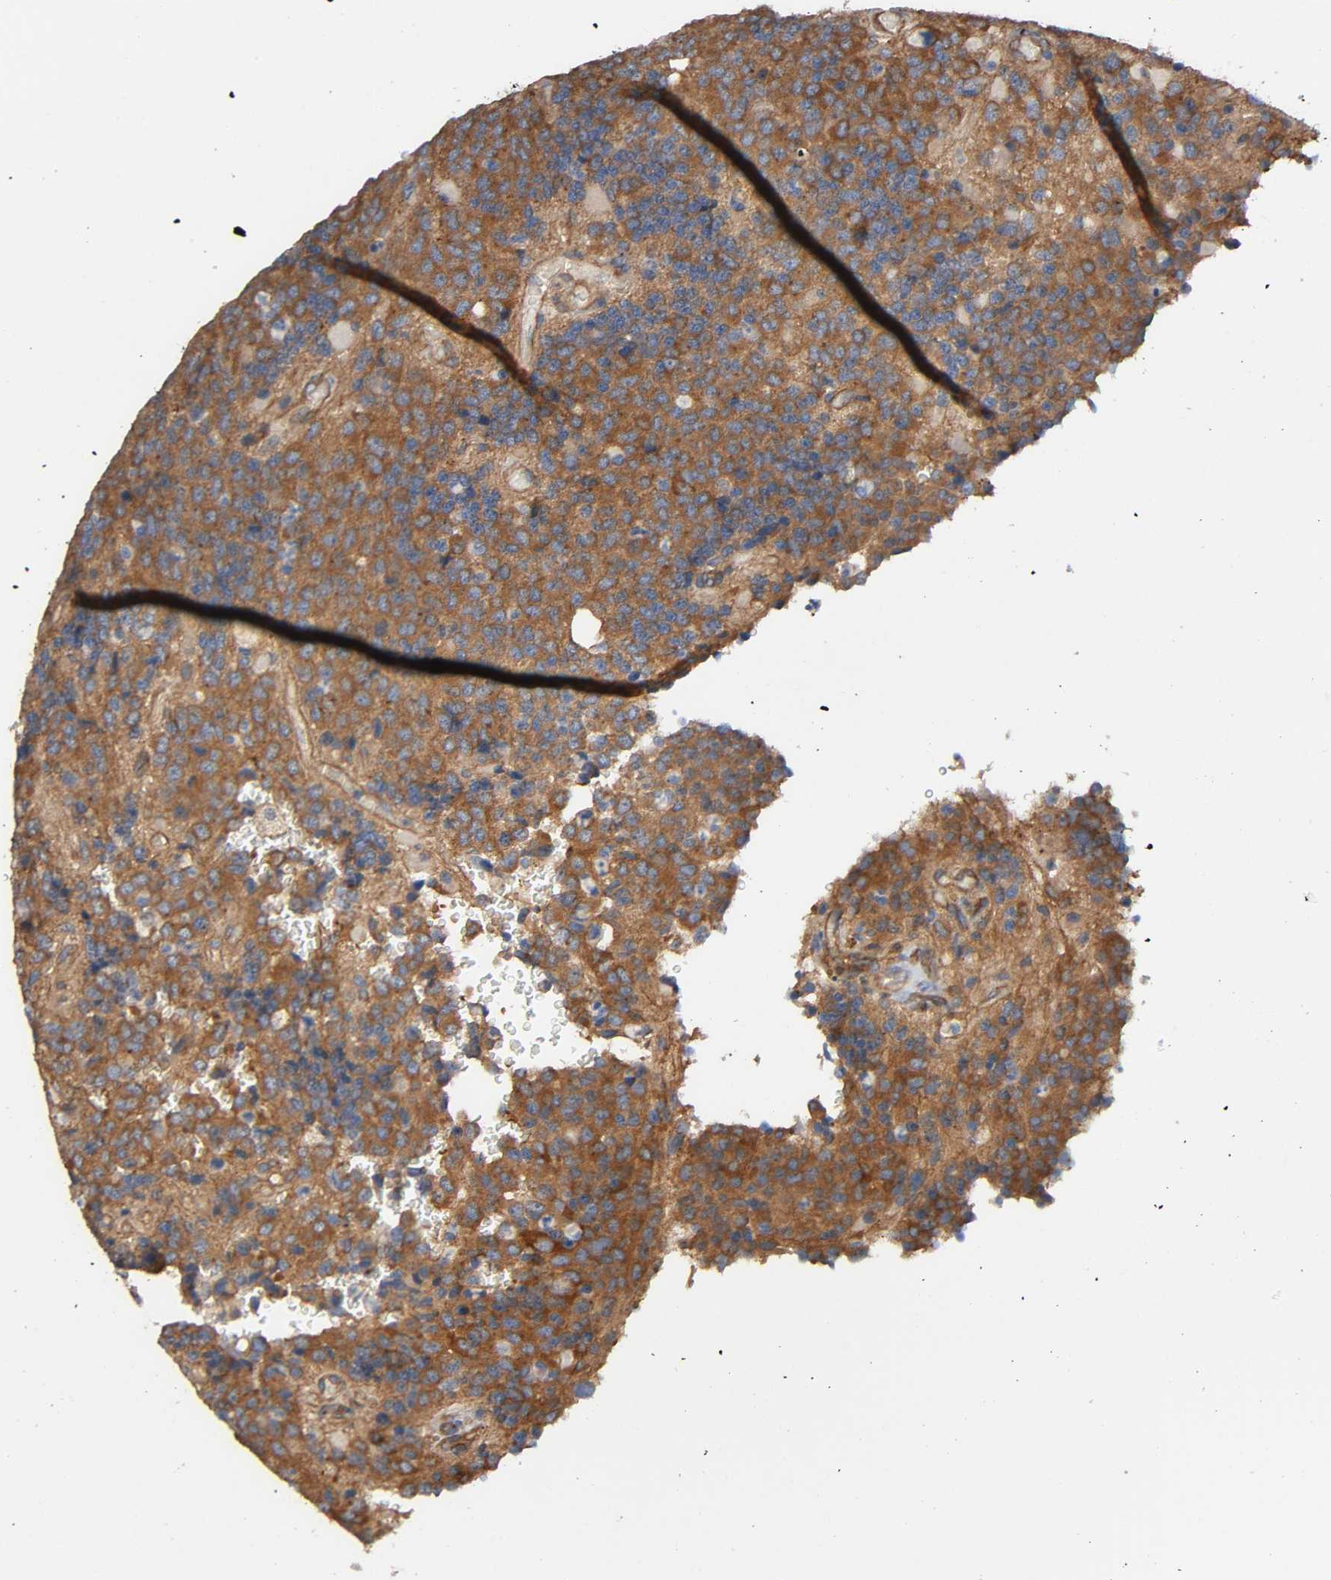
{"staining": {"intensity": "moderate", "quantity": ">75%", "location": "cytoplasmic/membranous"}, "tissue": "glioma", "cell_type": "Tumor cells", "image_type": "cancer", "snomed": [{"axis": "morphology", "description": "Glioma, malignant, High grade"}, {"axis": "topography", "description": "pancreas cauda"}], "caption": "IHC of human glioma demonstrates medium levels of moderate cytoplasmic/membranous staining in approximately >75% of tumor cells.", "gene": "MARS1", "patient": {"sex": "male", "age": 60}}